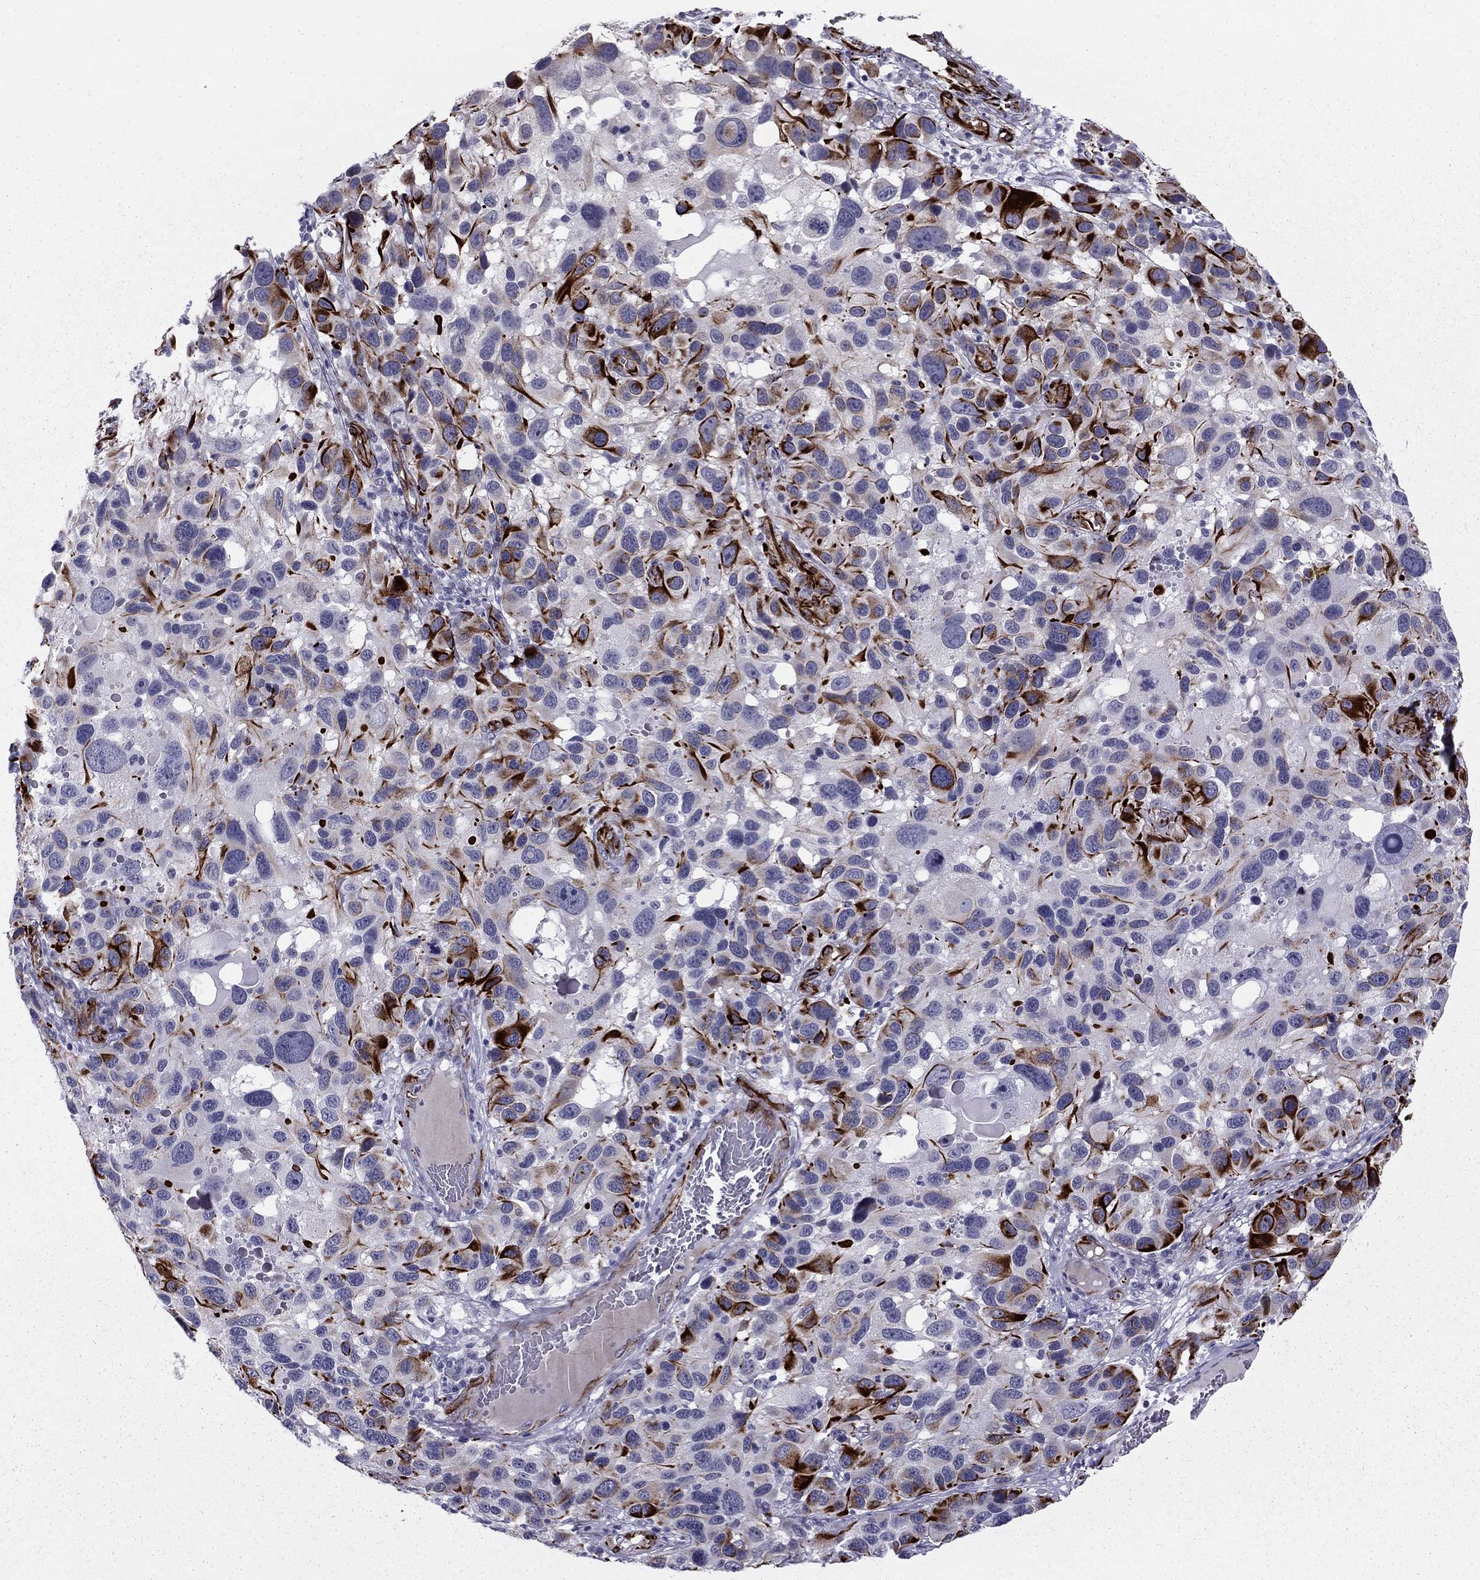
{"staining": {"intensity": "strong", "quantity": "<25%", "location": "cytoplasmic/membranous"}, "tissue": "melanoma", "cell_type": "Tumor cells", "image_type": "cancer", "snomed": [{"axis": "morphology", "description": "Malignant melanoma, NOS"}, {"axis": "topography", "description": "Skin"}], "caption": "Protein analysis of melanoma tissue shows strong cytoplasmic/membranous positivity in approximately <25% of tumor cells.", "gene": "ANKS4B", "patient": {"sex": "male", "age": 53}}